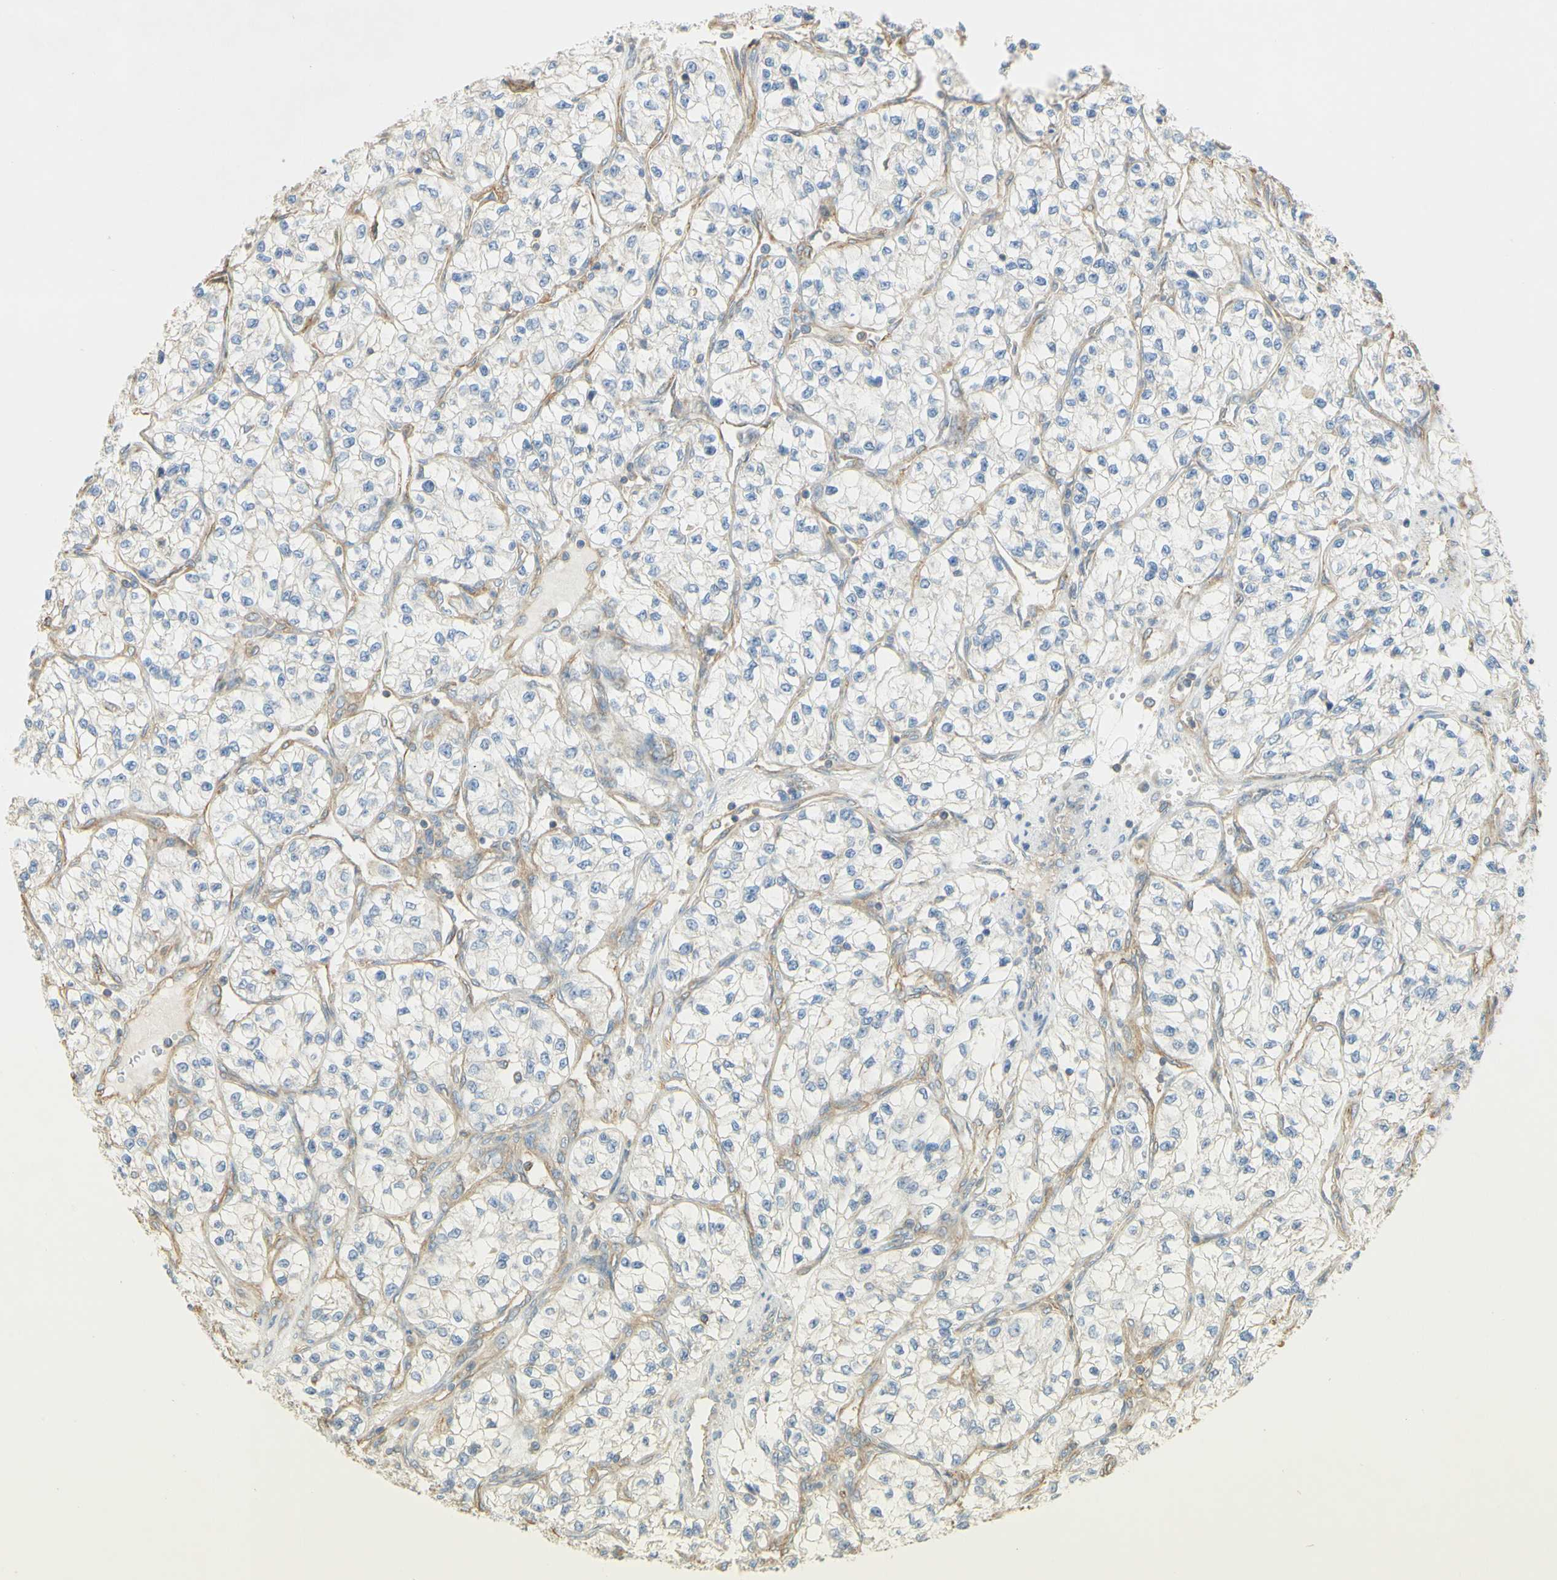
{"staining": {"intensity": "negative", "quantity": "none", "location": "none"}, "tissue": "renal cancer", "cell_type": "Tumor cells", "image_type": "cancer", "snomed": [{"axis": "morphology", "description": "Adenocarcinoma, NOS"}, {"axis": "topography", "description": "Kidney"}], "caption": "Immunohistochemistry (IHC) micrograph of neoplastic tissue: renal cancer stained with DAB (3,3'-diaminobenzidine) reveals no significant protein expression in tumor cells. The staining was performed using DAB to visualize the protein expression in brown, while the nuclei were stained in blue with hematoxylin (Magnification: 20x).", "gene": "IKBKG", "patient": {"sex": "female", "age": 57}}